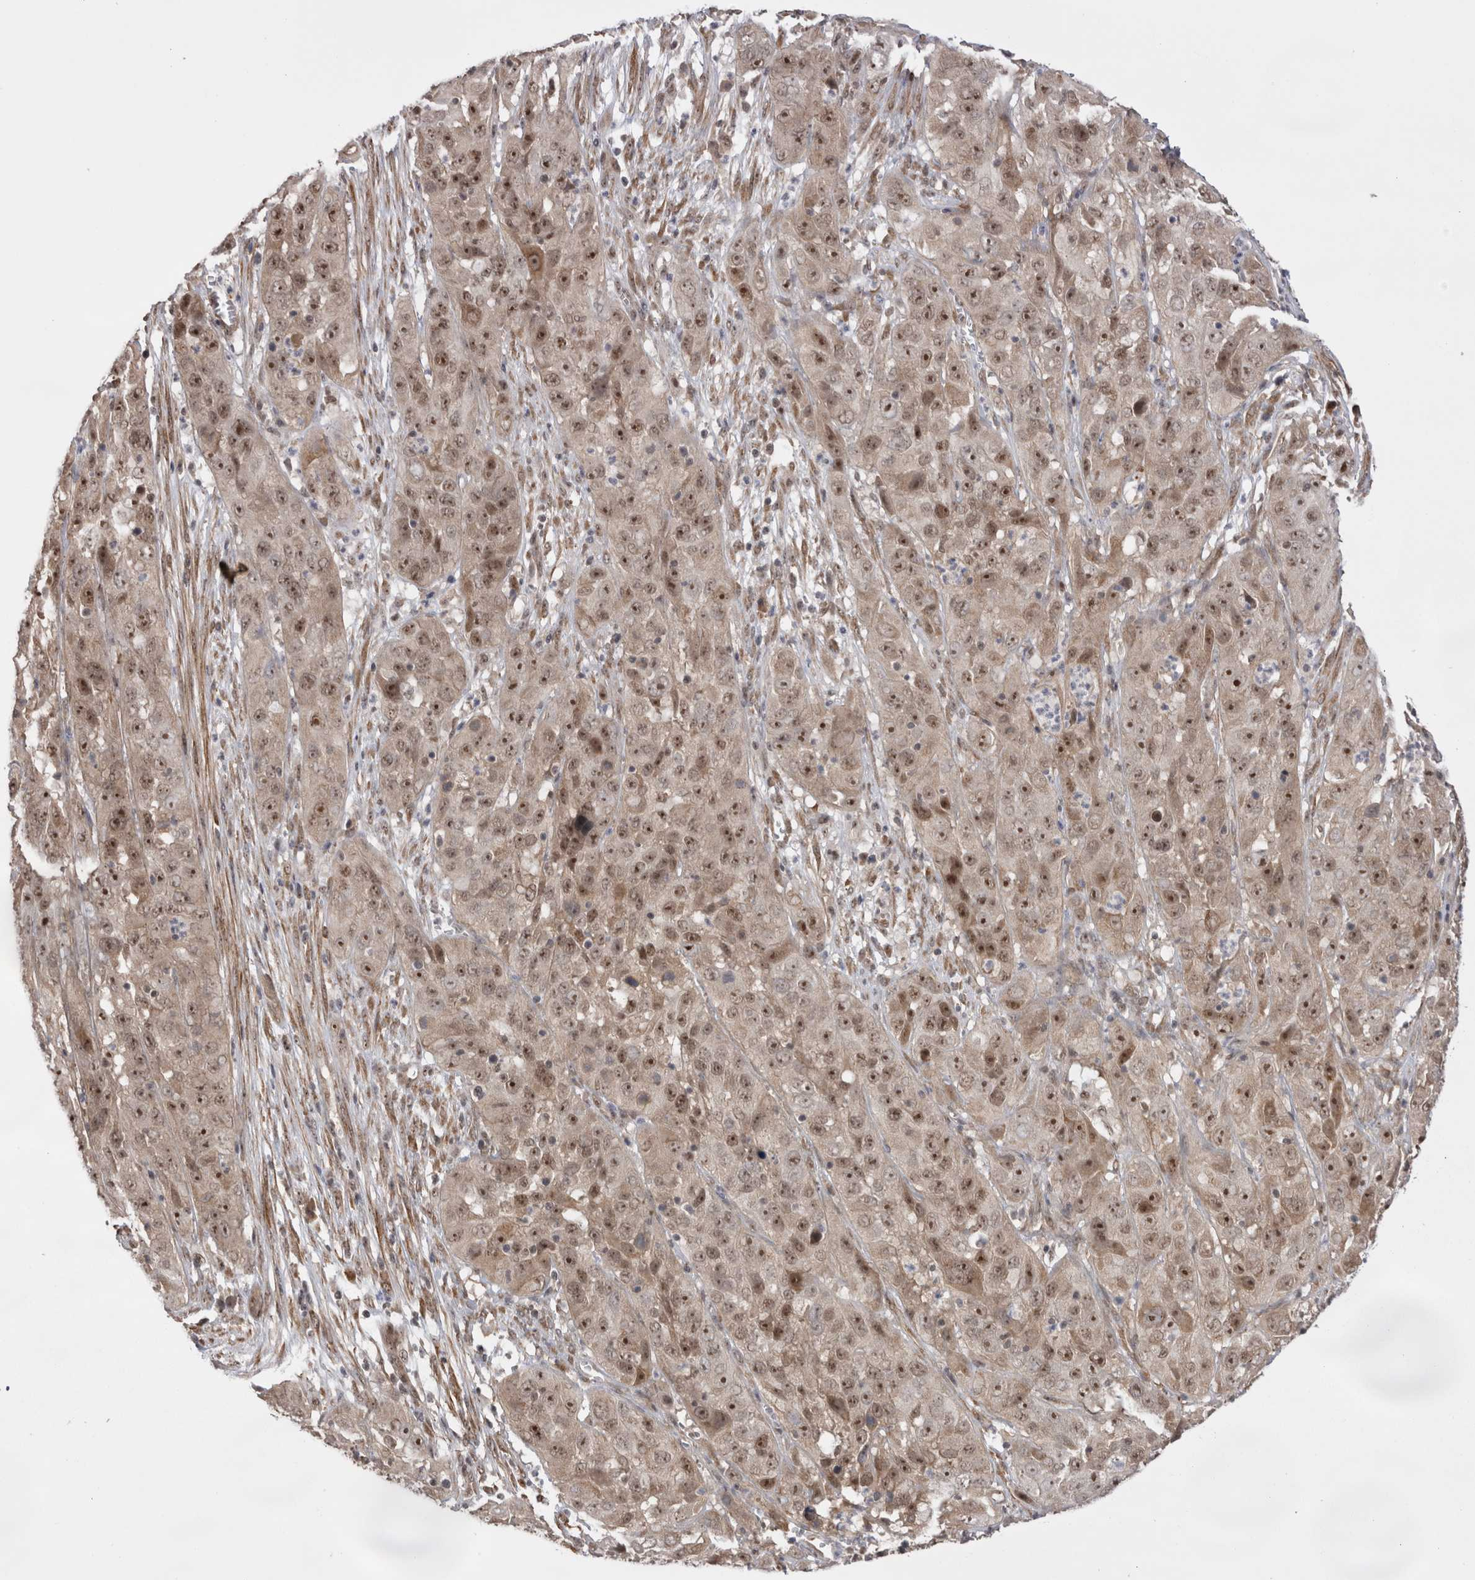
{"staining": {"intensity": "moderate", "quantity": ">75%", "location": "cytoplasmic/membranous,nuclear"}, "tissue": "cervical cancer", "cell_type": "Tumor cells", "image_type": "cancer", "snomed": [{"axis": "morphology", "description": "Squamous cell carcinoma, NOS"}, {"axis": "topography", "description": "Cervix"}], "caption": "The histopathology image displays immunohistochemical staining of cervical squamous cell carcinoma. There is moderate cytoplasmic/membranous and nuclear staining is present in approximately >75% of tumor cells. (DAB IHC, brown staining for protein, blue staining for nuclei).", "gene": "EXOSC4", "patient": {"sex": "female", "age": 32}}